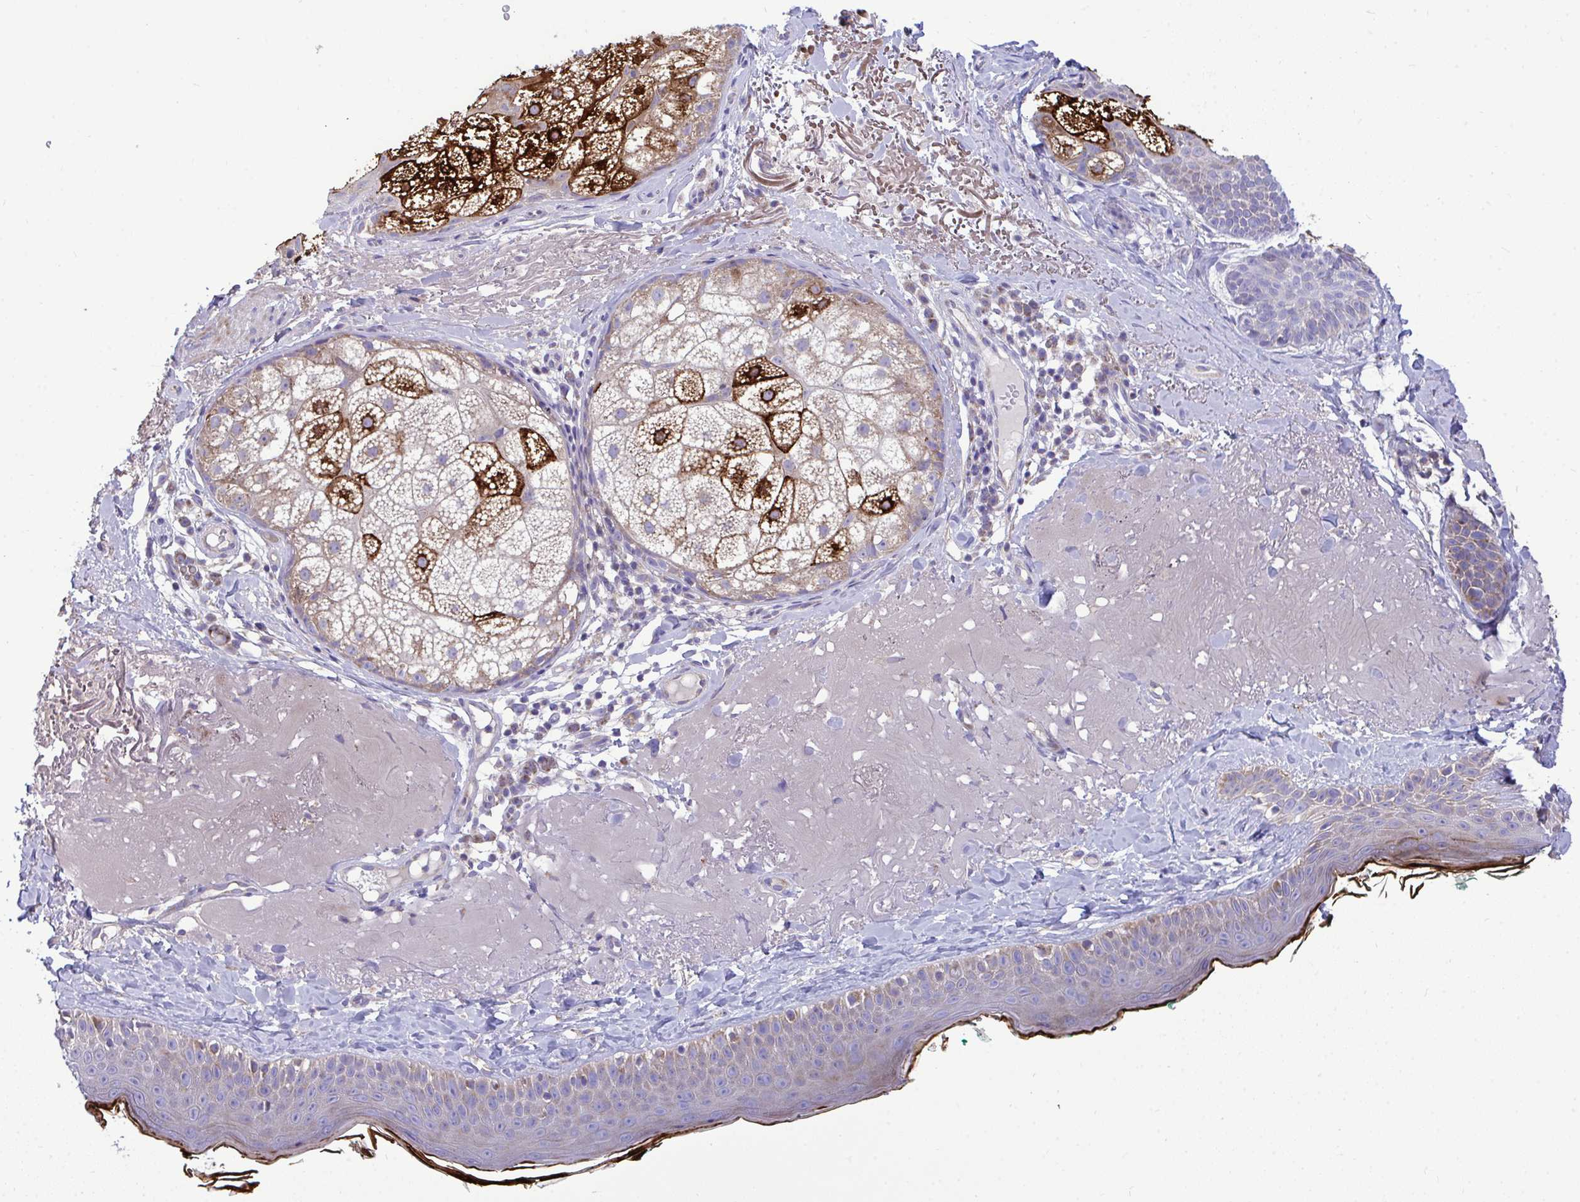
{"staining": {"intensity": "negative", "quantity": "none", "location": "none"}, "tissue": "skin", "cell_type": "Fibroblasts", "image_type": "normal", "snomed": [{"axis": "morphology", "description": "Normal tissue, NOS"}, {"axis": "topography", "description": "Skin"}], "caption": "This is a image of immunohistochemistry (IHC) staining of benign skin, which shows no positivity in fibroblasts.", "gene": "MRPS16", "patient": {"sex": "male", "age": 73}}